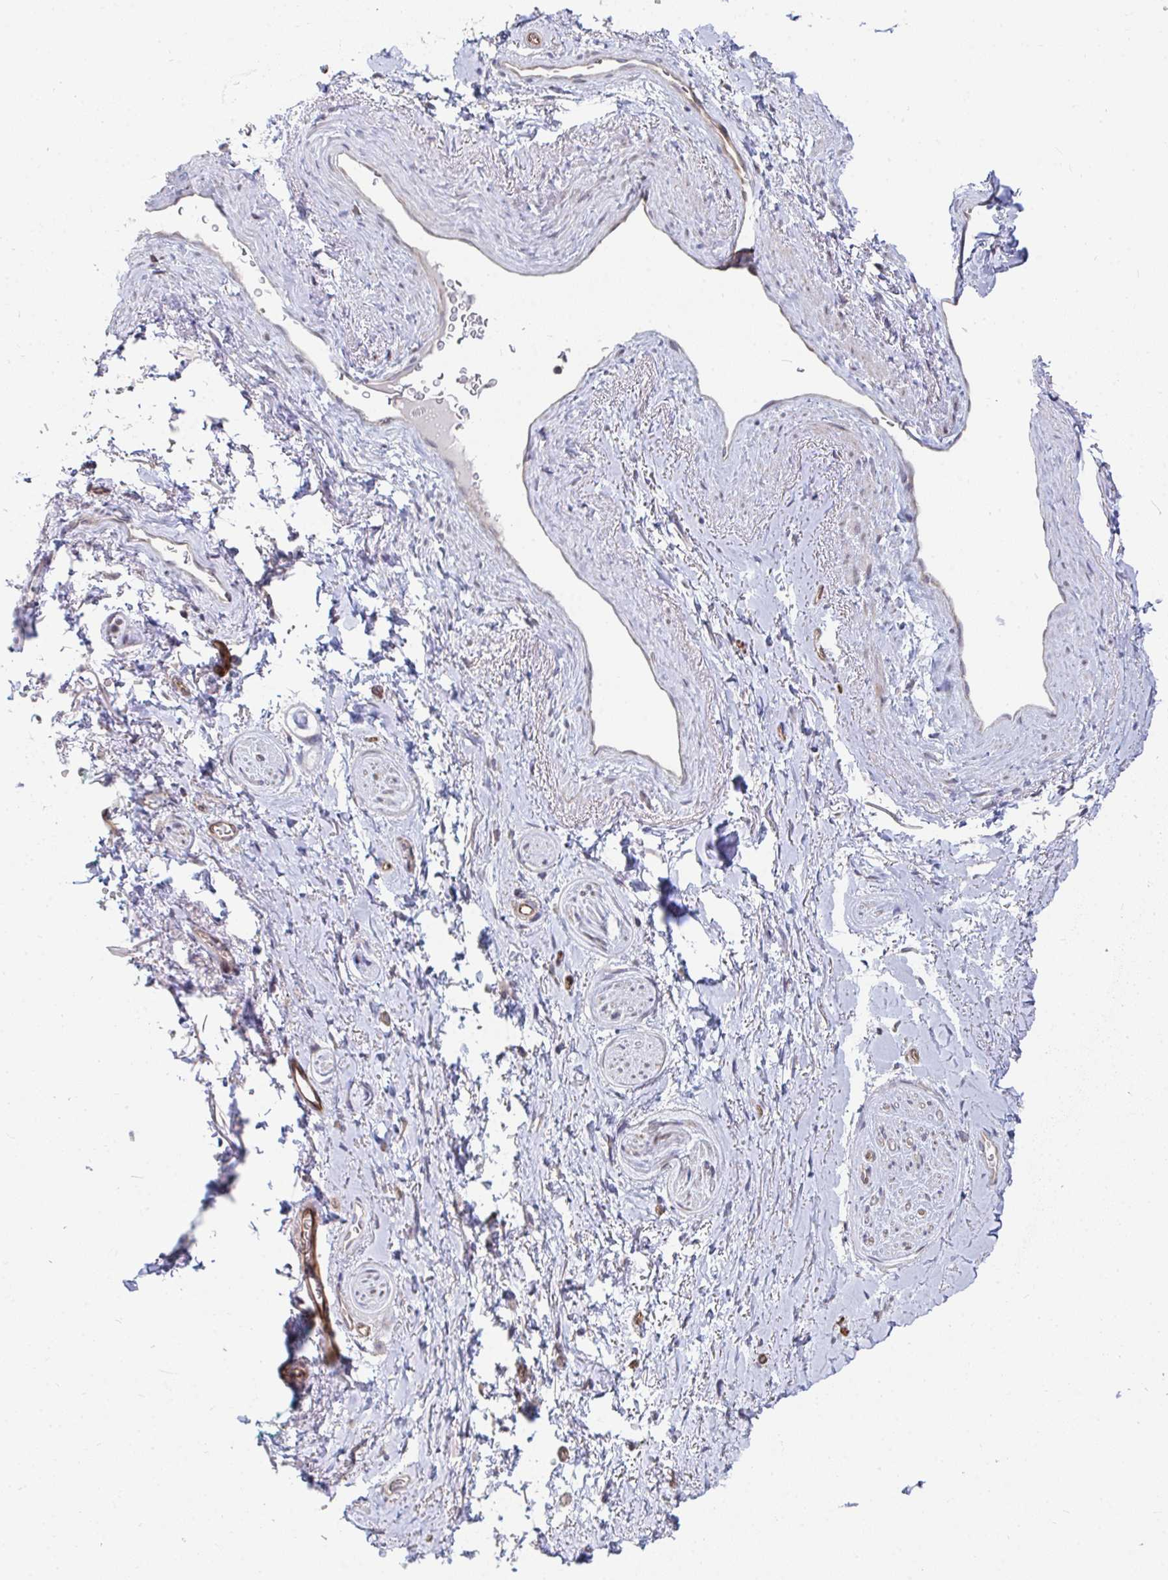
{"staining": {"intensity": "negative", "quantity": "none", "location": "none"}, "tissue": "adipose tissue", "cell_type": "Adipocytes", "image_type": "normal", "snomed": [{"axis": "morphology", "description": "Normal tissue, NOS"}, {"axis": "topography", "description": "Vulva"}, {"axis": "topography", "description": "Peripheral nerve tissue"}], "caption": "Adipose tissue stained for a protein using IHC reveals no positivity adipocytes.", "gene": "EIF1AD", "patient": {"sex": "female", "age": 66}}